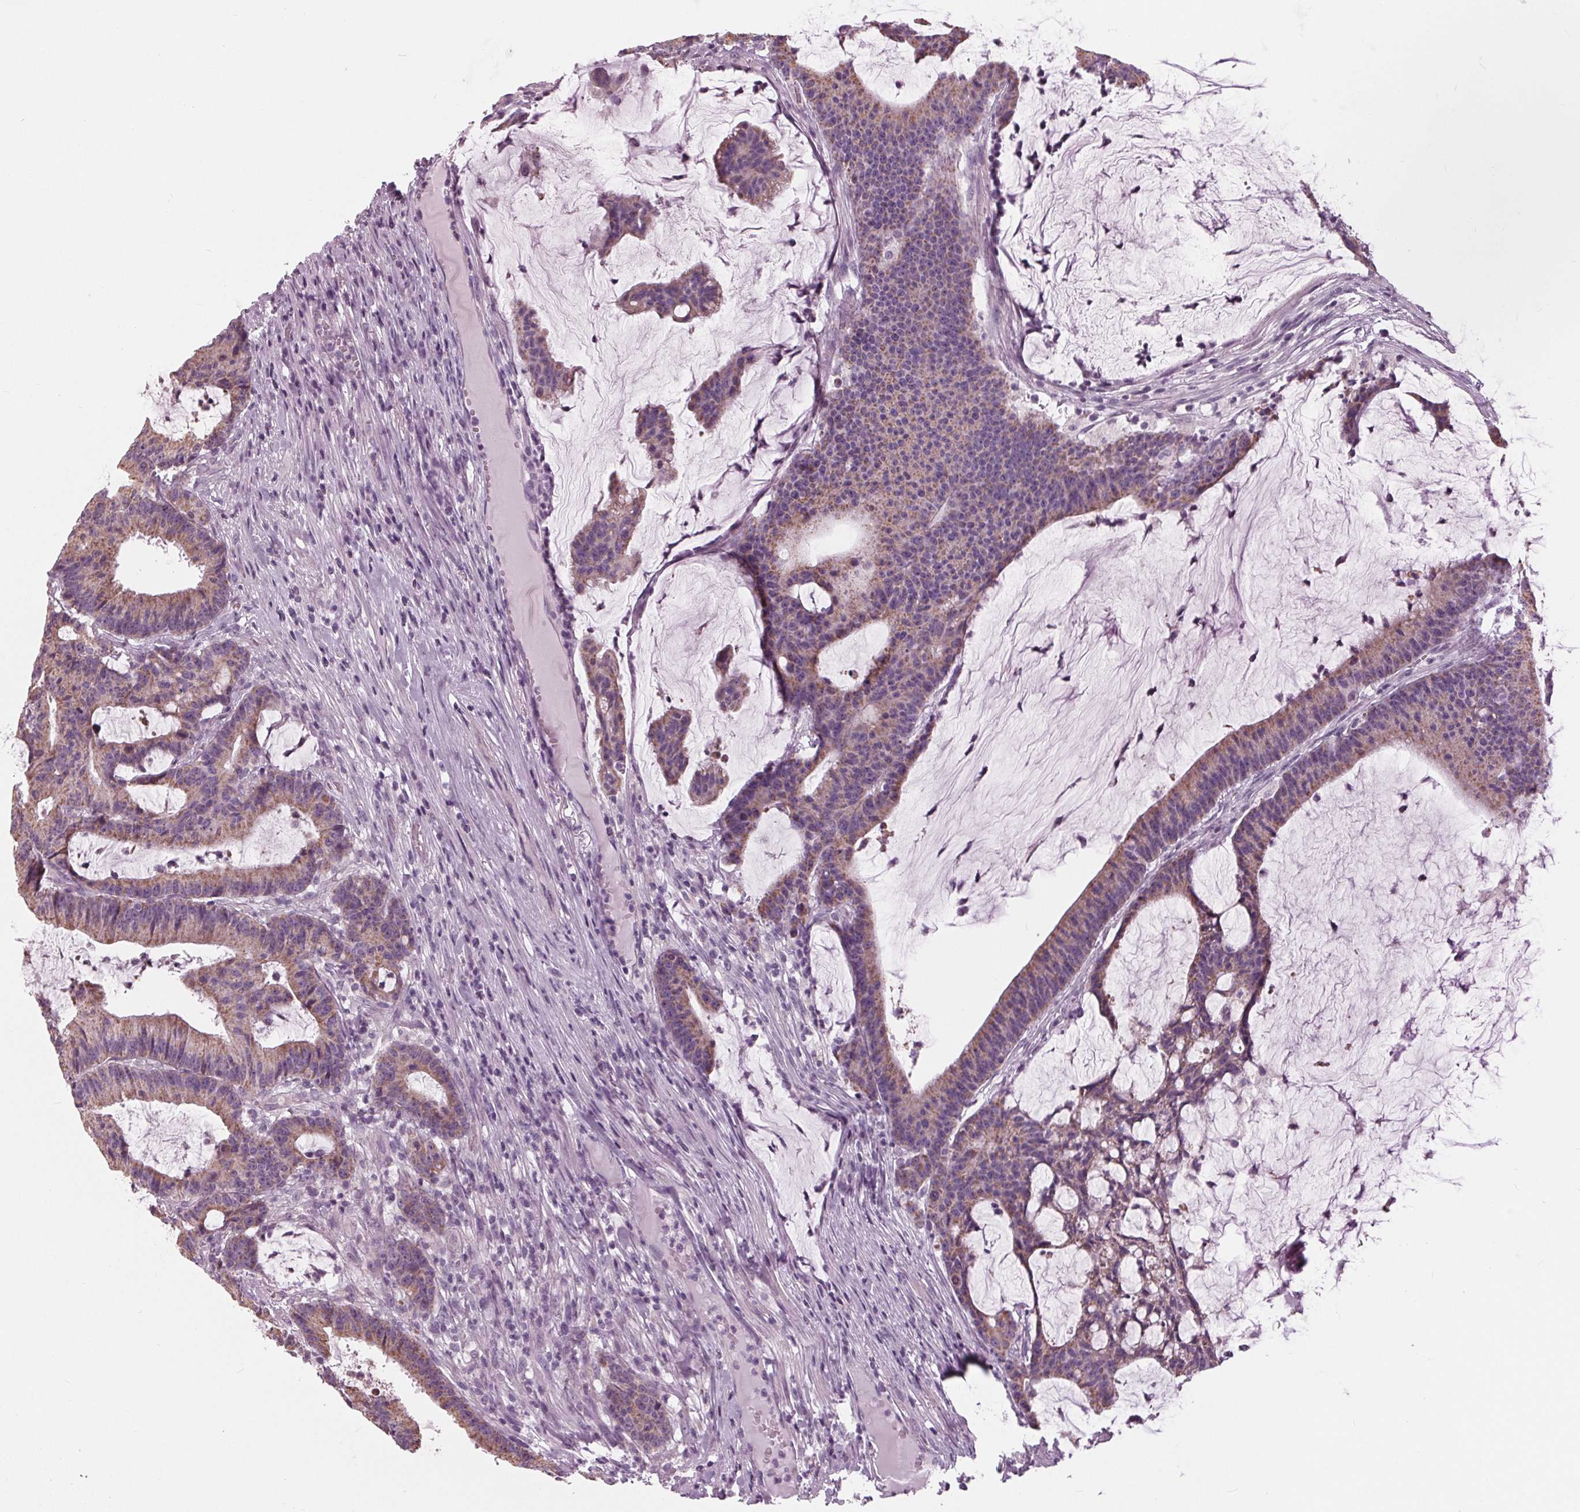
{"staining": {"intensity": "weak", "quantity": ">75%", "location": "cytoplasmic/membranous"}, "tissue": "colorectal cancer", "cell_type": "Tumor cells", "image_type": "cancer", "snomed": [{"axis": "morphology", "description": "Adenocarcinoma, NOS"}, {"axis": "topography", "description": "Colon"}], "caption": "Immunohistochemical staining of human colorectal cancer (adenocarcinoma) displays weak cytoplasmic/membranous protein staining in approximately >75% of tumor cells.", "gene": "SAMD4A", "patient": {"sex": "female", "age": 78}}